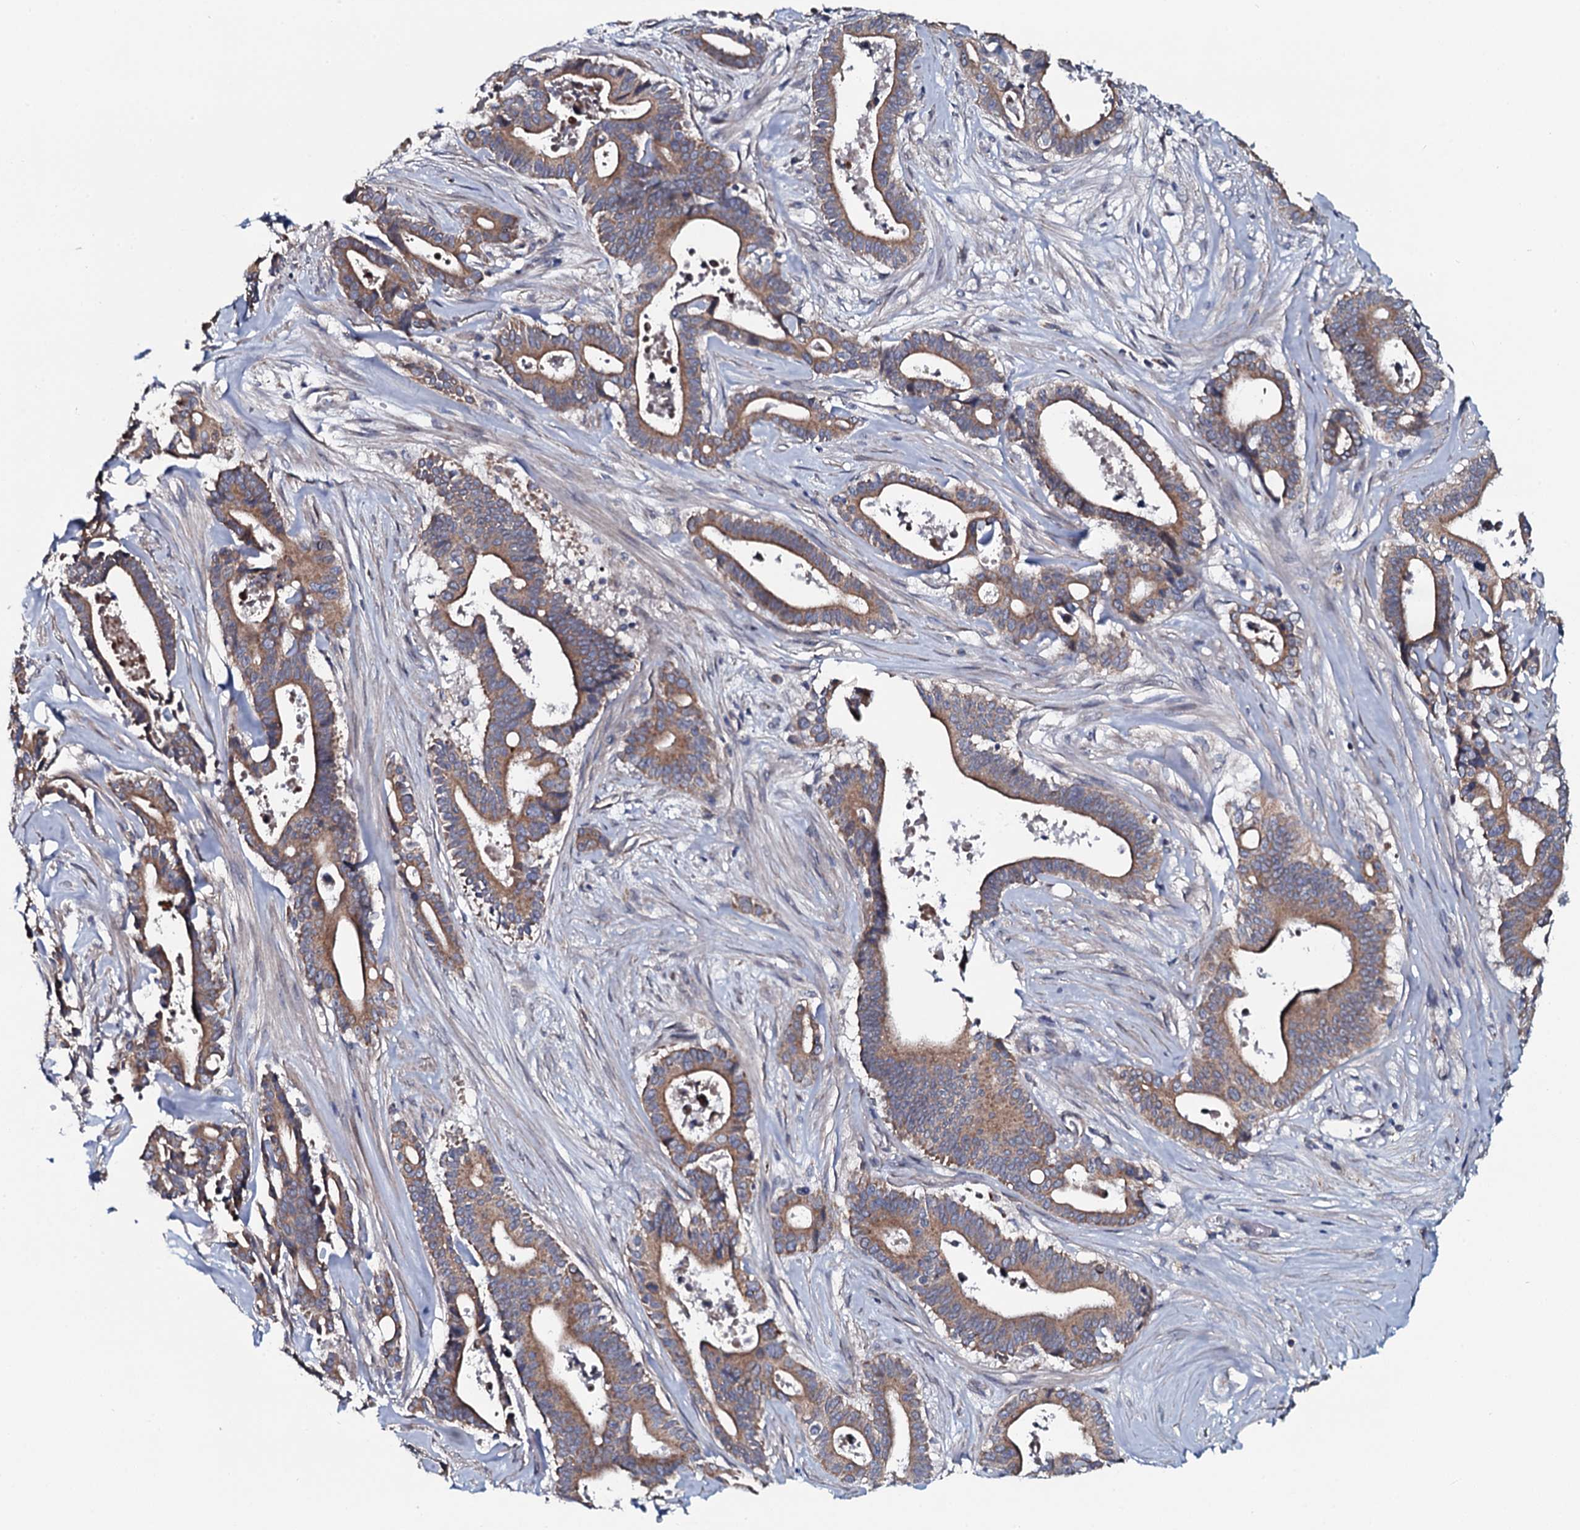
{"staining": {"intensity": "moderate", "quantity": ">75%", "location": "cytoplasmic/membranous"}, "tissue": "pancreatic cancer", "cell_type": "Tumor cells", "image_type": "cancer", "snomed": [{"axis": "morphology", "description": "Adenocarcinoma, NOS"}, {"axis": "topography", "description": "Pancreas"}], "caption": "Pancreatic cancer stained with IHC displays moderate cytoplasmic/membranous staining in approximately >75% of tumor cells.", "gene": "KCTD4", "patient": {"sex": "female", "age": 77}}